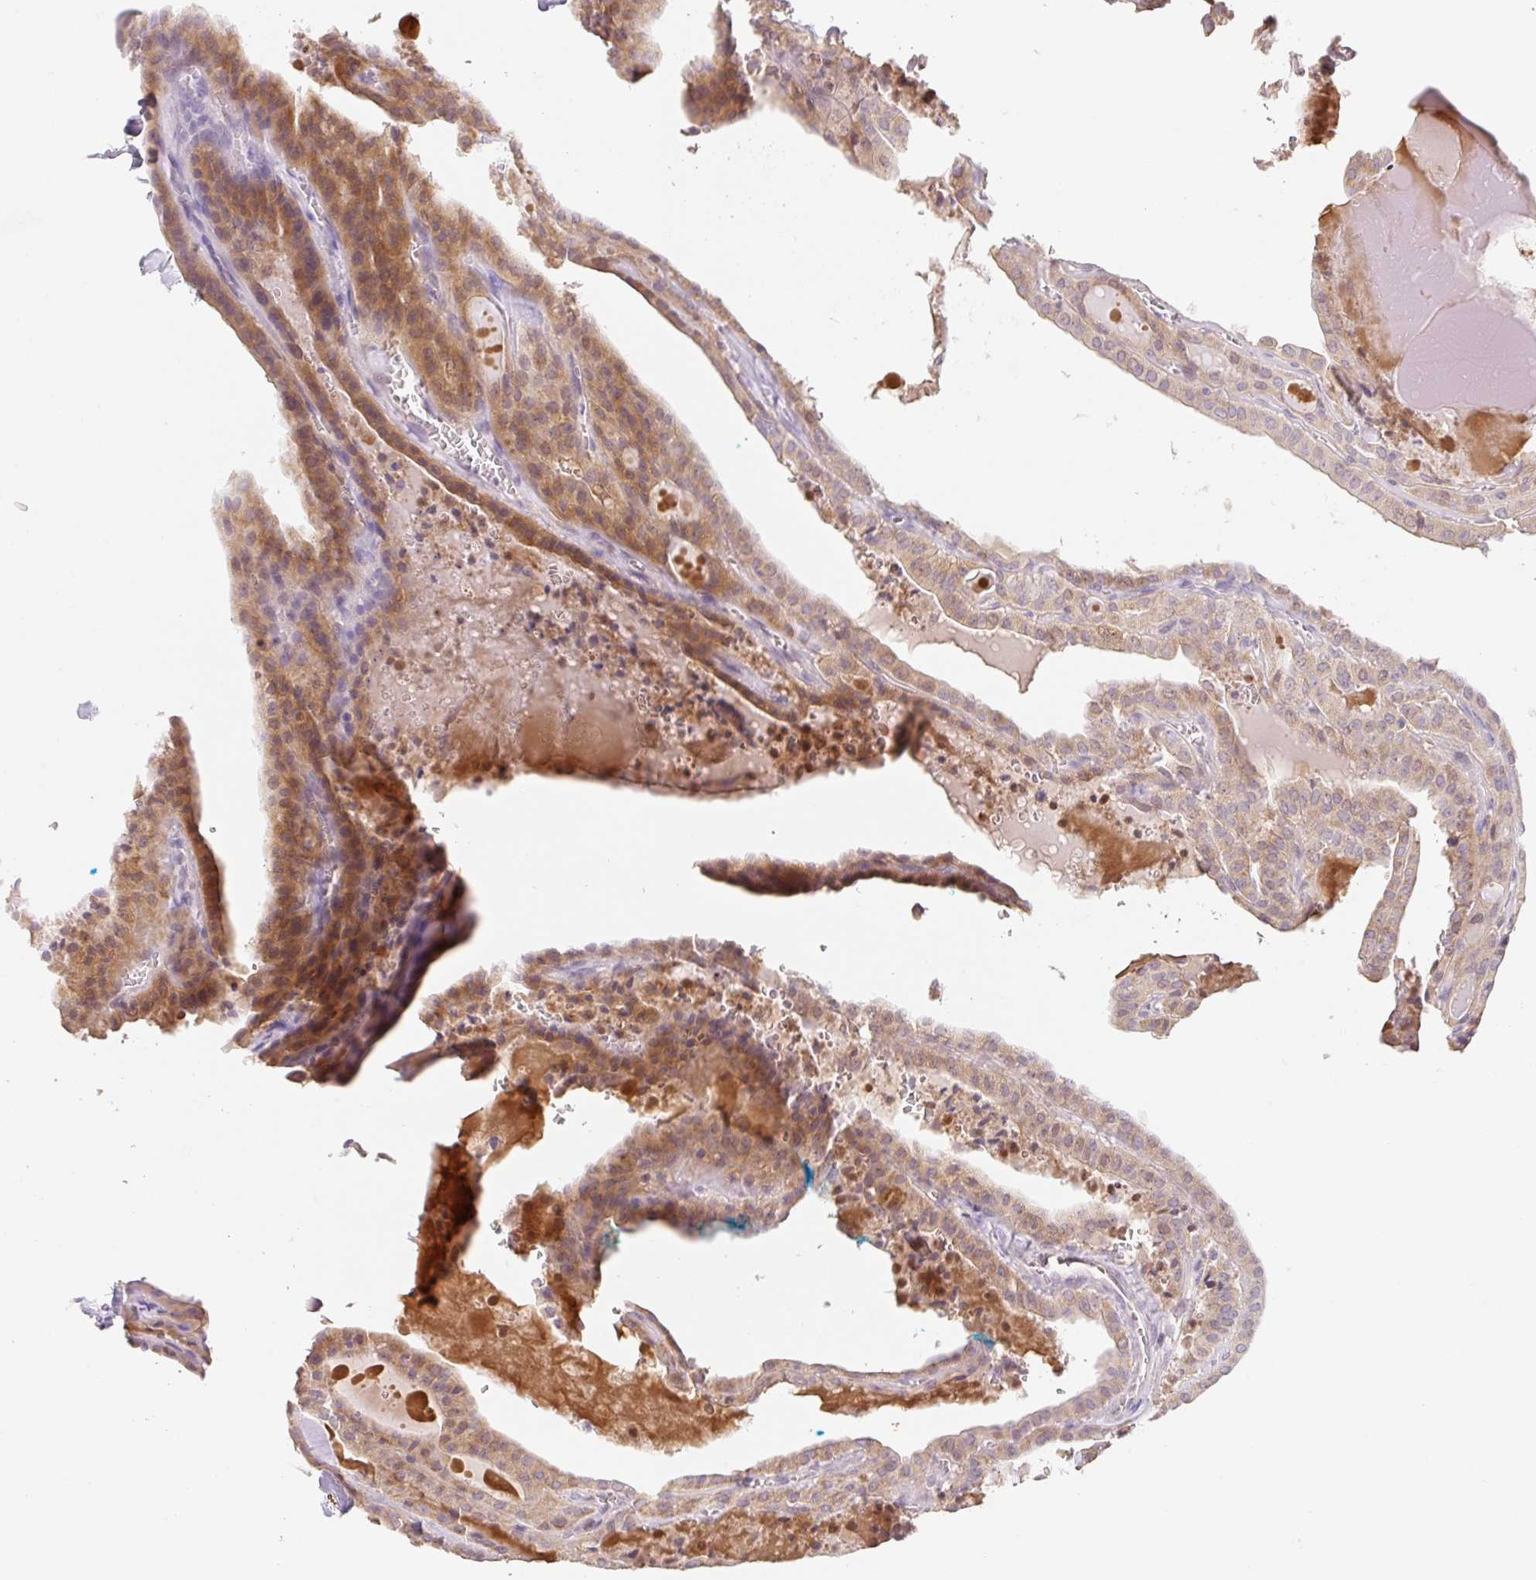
{"staining": {"intensity": "moderate", "quantity": "25%-75%", "location": "cytoplasmic/membranous"}, "tissue": "thyroid cancer", "cell_type": "Tumor cells", "image_type": "cancer", "snomed": [{"axis": "morphology", "description": "Papillary adenocarcinoma, NOS"}, {"axis": "topography", "description": "Thyroid gland"}], "caption": "The micrograph shows a brown stain indicating the presence of a protein in the cytoplasmic/membranous of tumor cells in thyroid cancer (papillary adenocarcinoma).", "gene": "MIA2", "patient": {"sex": "male", "age": 52}}